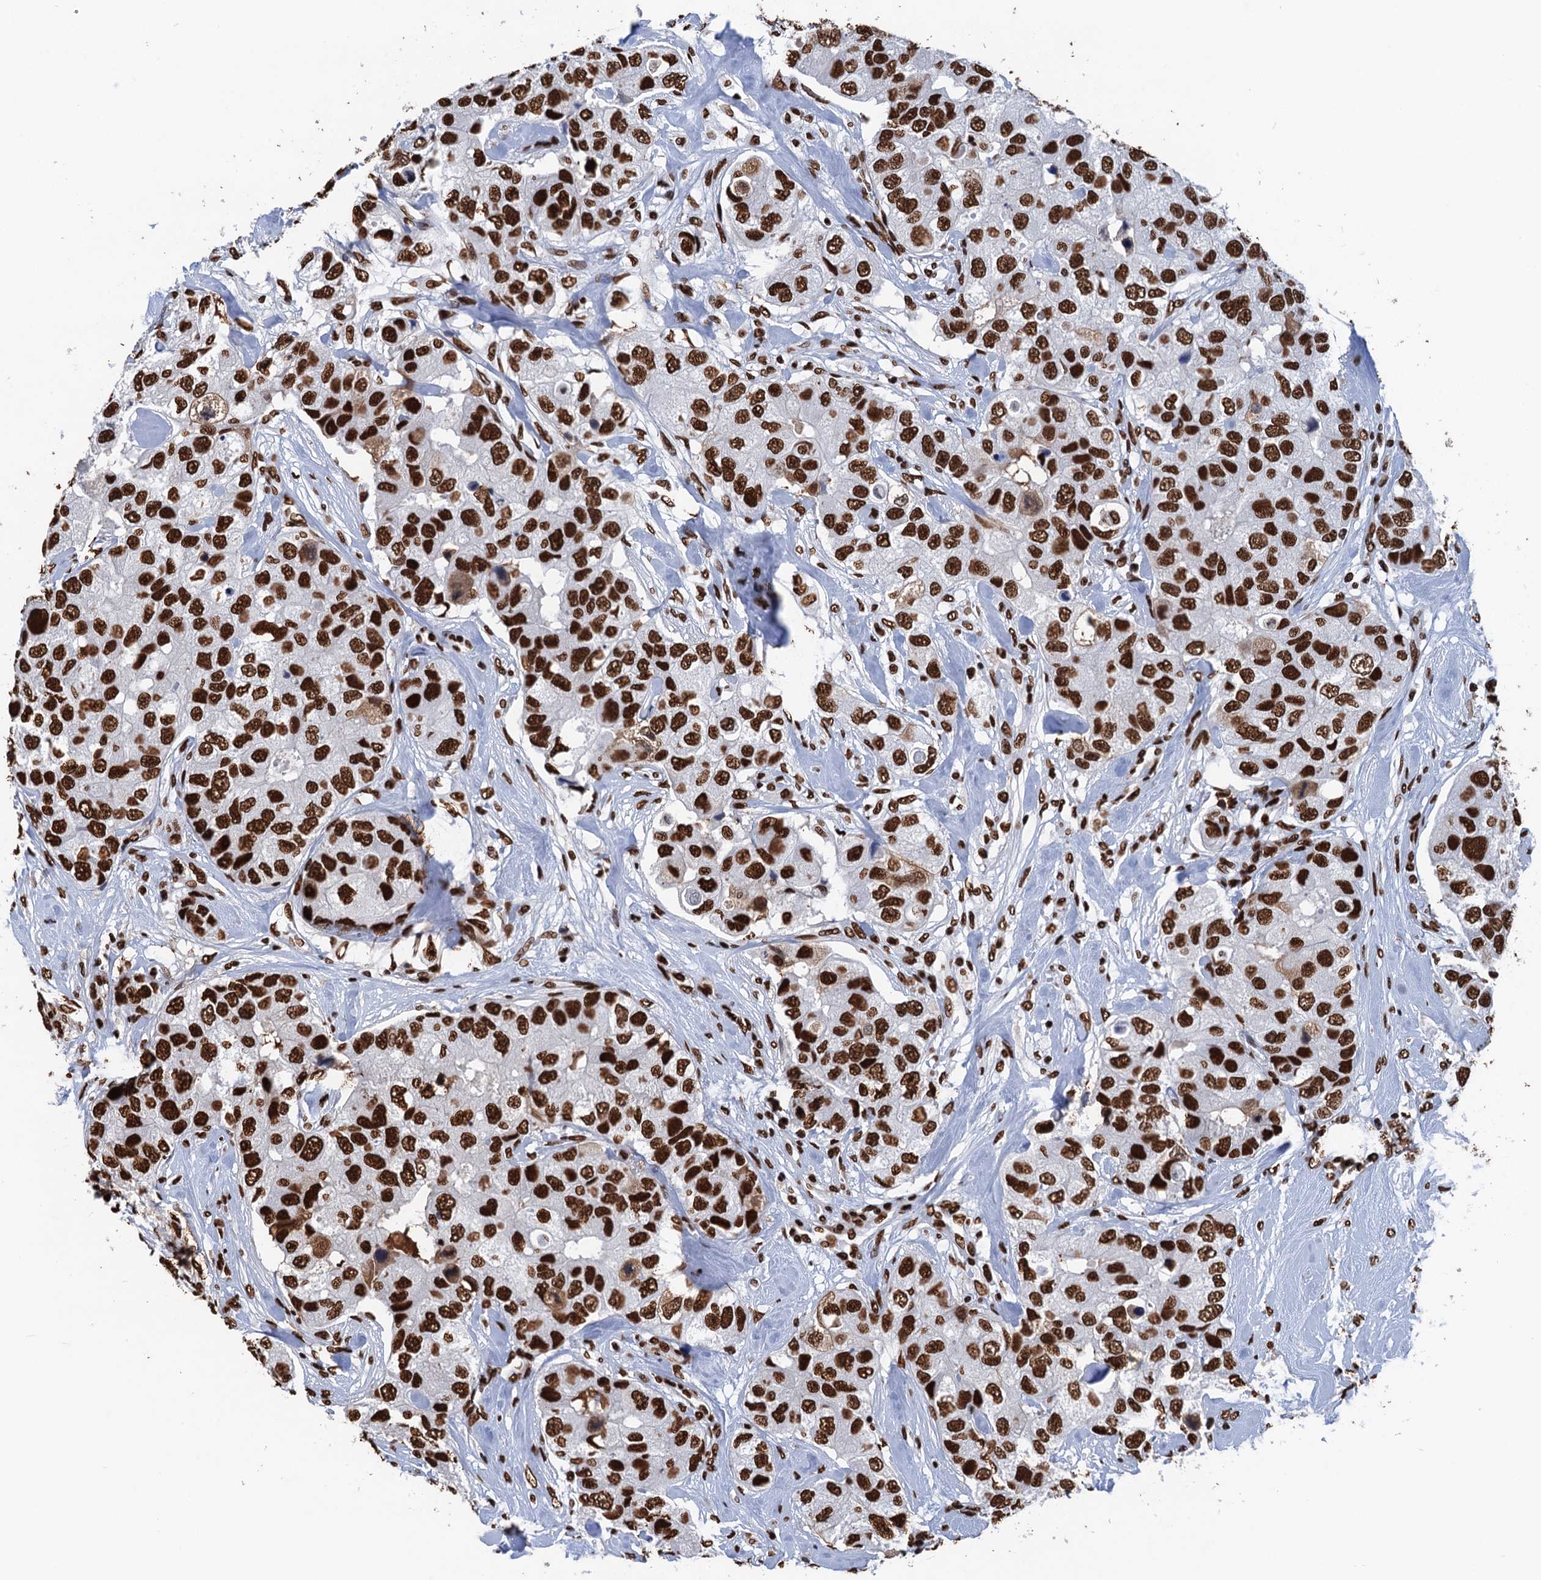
{"staining": {"intensity": "strong", "quantity": ">75%", "location": "nuclear"}, "tissue": "breast cancer", "cell_type": "Tumor cells", "image_type": "cancer", "snomed": [{"axis": "morphology", "description": "Duct carcinoma"}, {"axis": "topography", "description": "Breast"}], "caption": "Immunohistochemical staining of breast cancer (infiltrating ductal carcinoma) shows strong nuclear protein expression in approximately >75% of tumor cells.", "gene": "UBA2", "patient": {"sex": "female", "age": 62}}